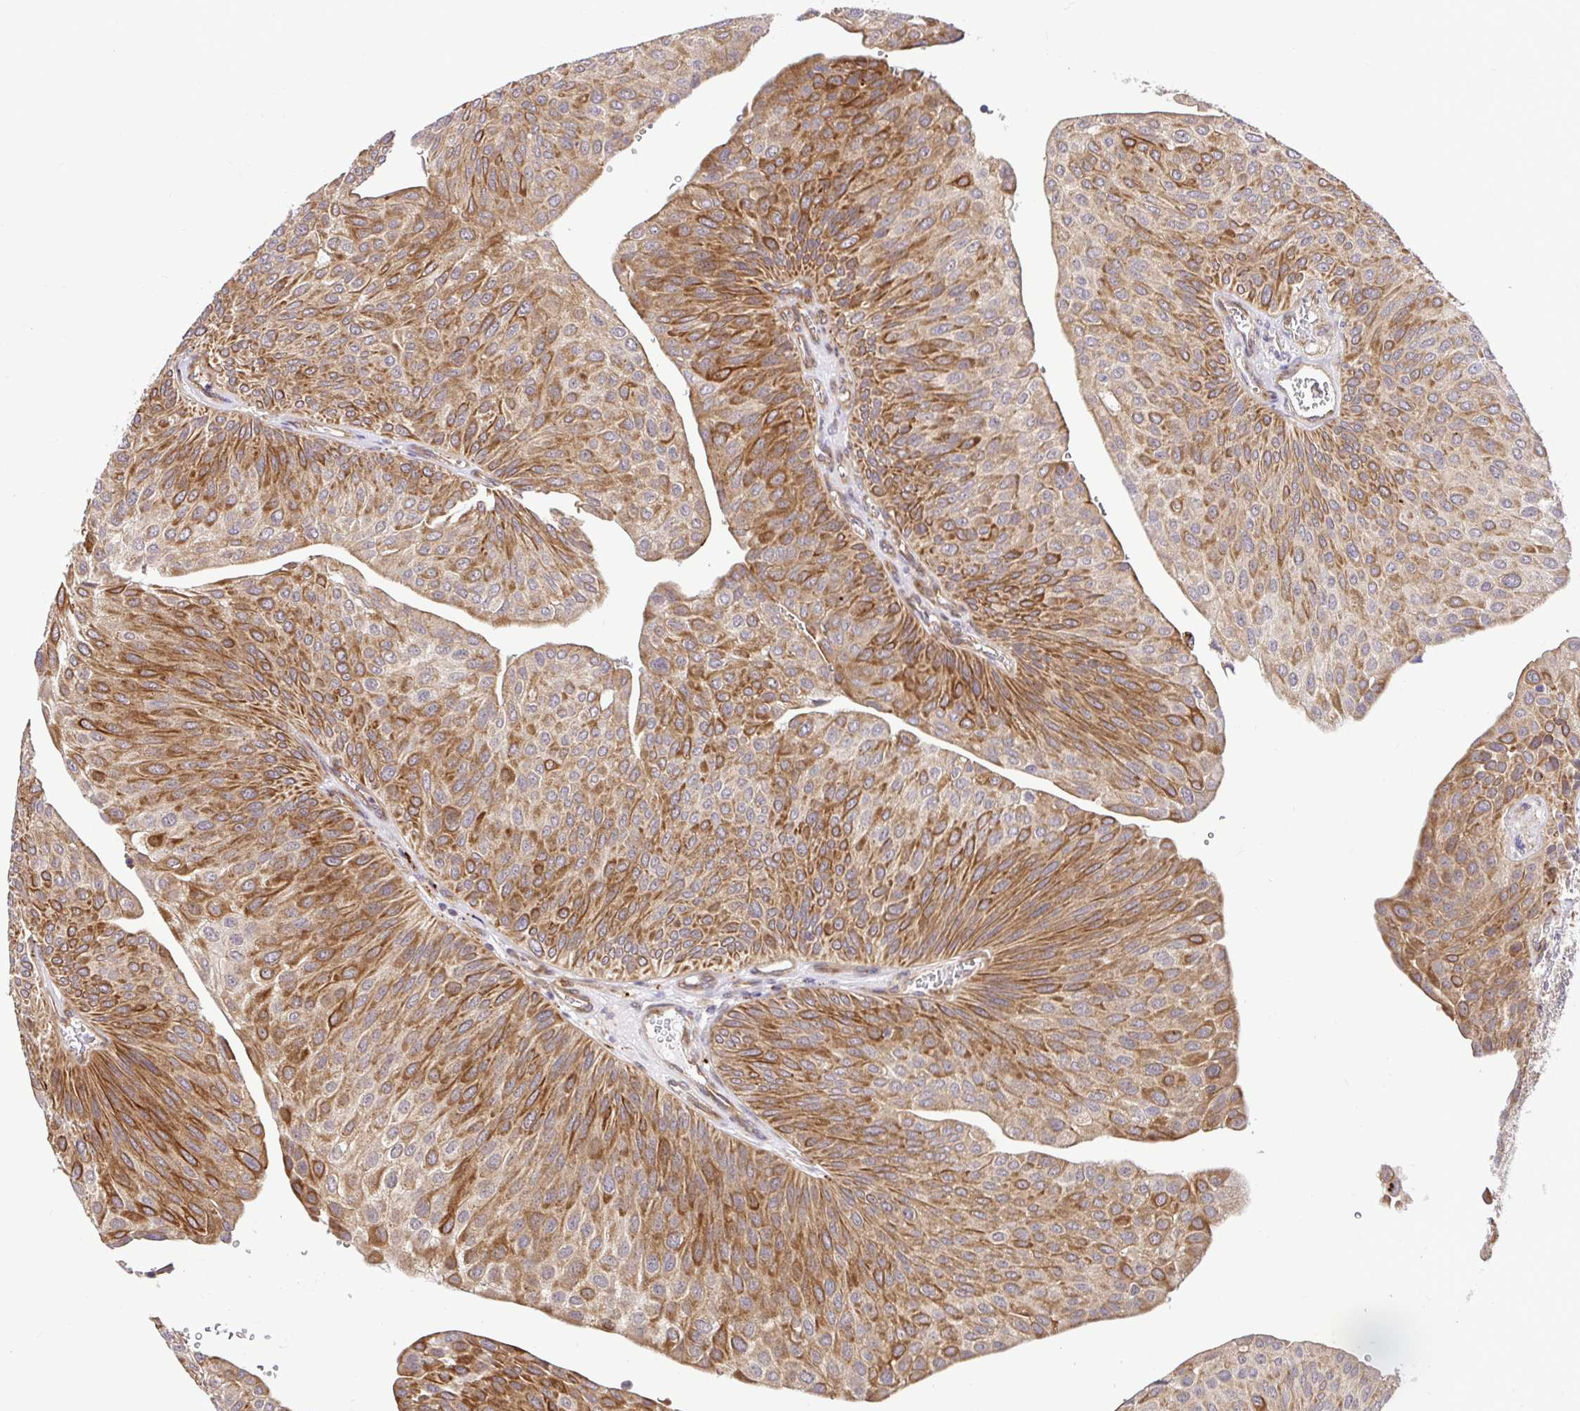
{"staining": {"intensity": "strong", "quantity": ">75%", "location": "cytoplasmic/membranous"}, "tissue": "urothelial cancer", "cell_type": "Tumor cells", "image_type": "cancer", "snomed": [{"axis": "morphology", "description": "Urothelial carcinoma, NOS"}, {"axis": "topography", "description": "Urinary bladder"}], "caption": "Tumor cells demonstrate high levels of strong cytoplasmic/membranous staining in approximately >75% of cells in transitional cell carcinoma.", "gene": "TRIM55", "patient": {"sex": "male", "age": 67}}